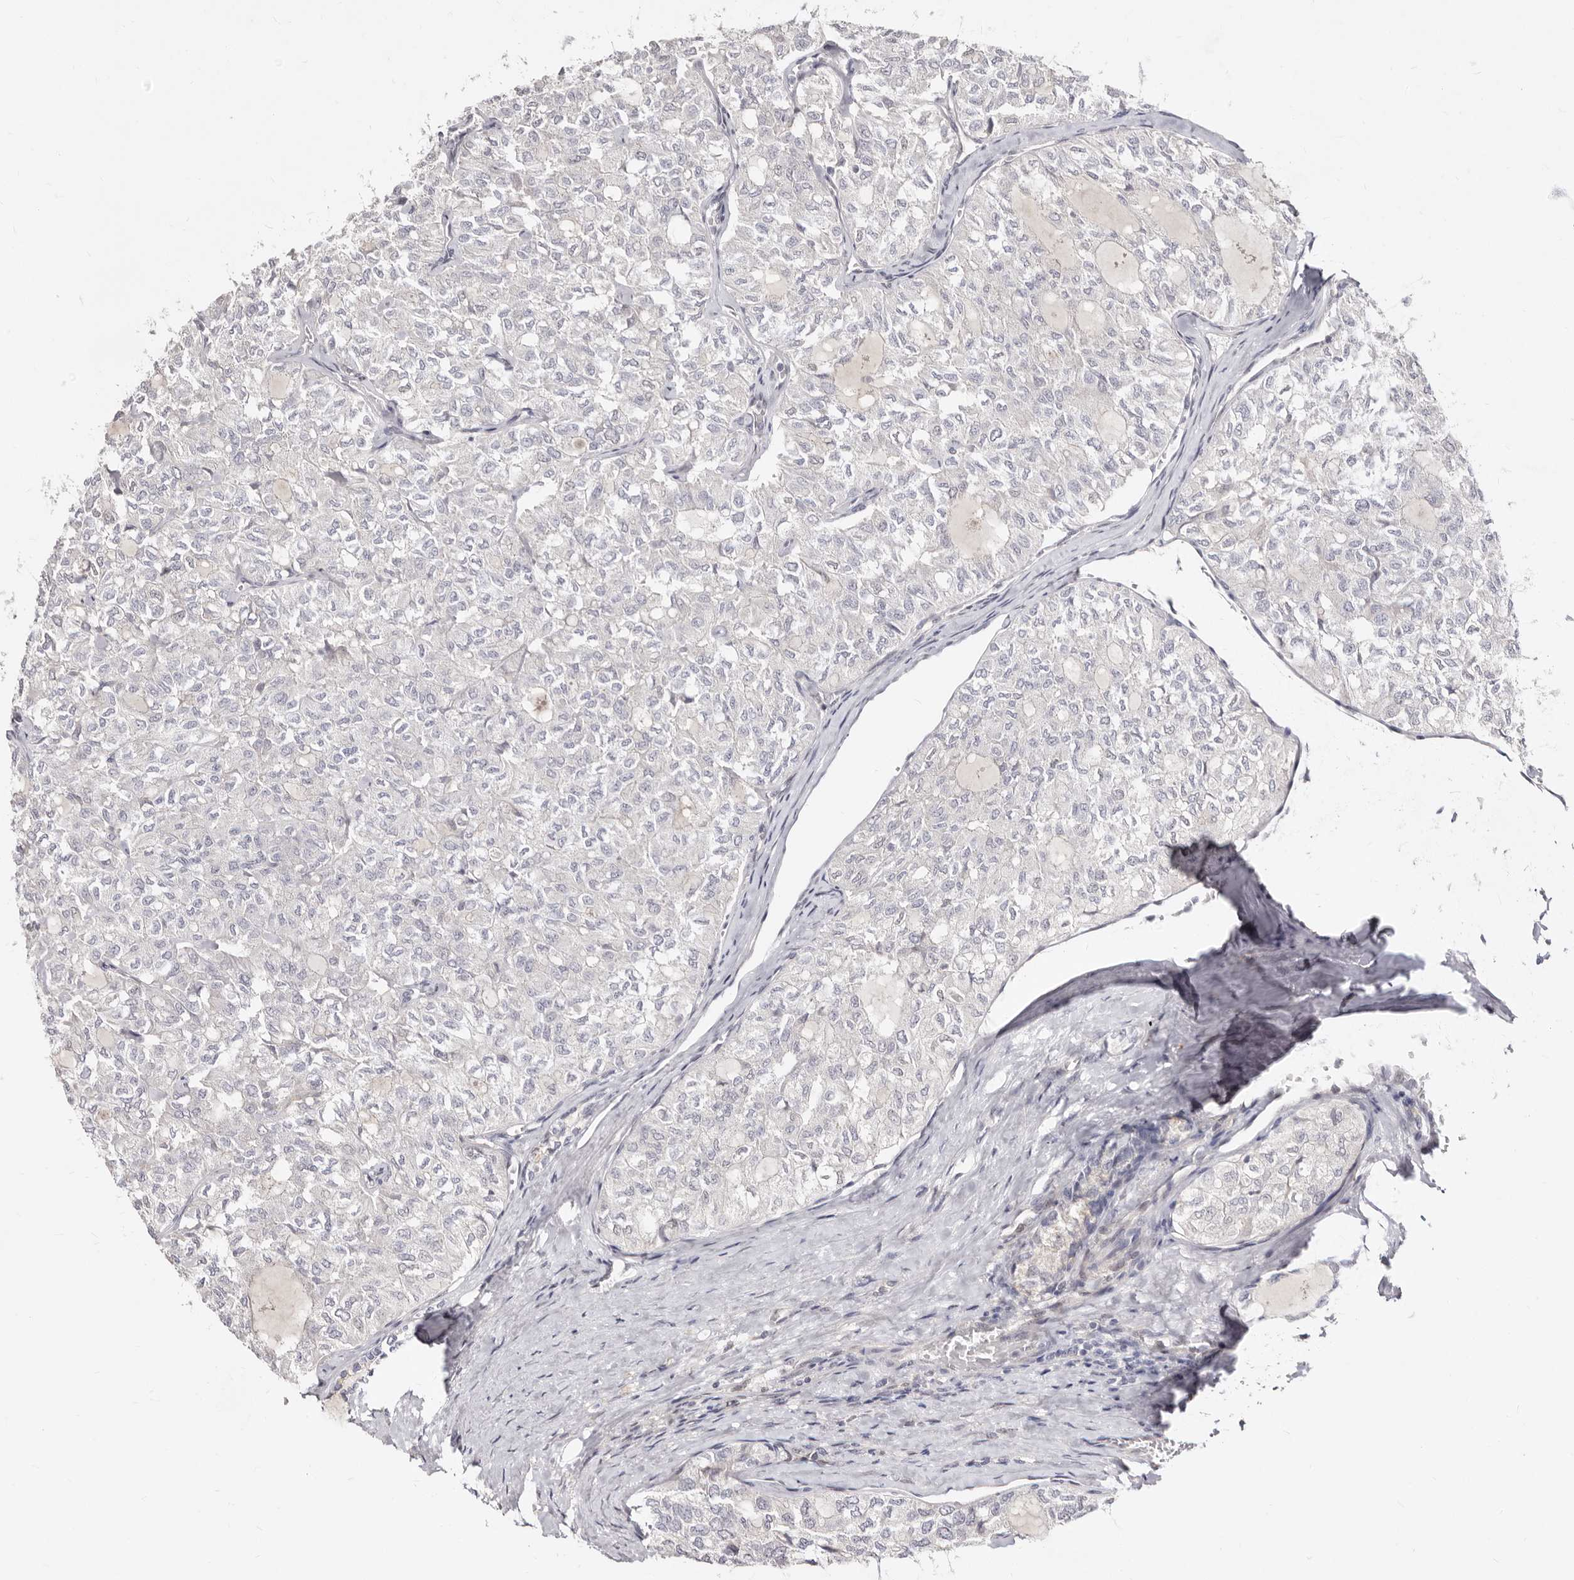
{"staining": {"intensity": "negative", "quantity": "none", "location": "none"}, "tissue": "thyroid cancer", "cell_type": "Tumor cells", "image_type": "cancer", "snomed": [{"axis": "morphology", "description": "Follicular adenoma carcinoma, NOS"}, {"axis": "topography", "description": "Thyroid gland"}], "caption": "A histopathology image of thyroid cancer stained for a protein exhibits no brown staining in tumor cells.", "gene": "LCORL", "patient": {"sex": "male", "age": 75}}